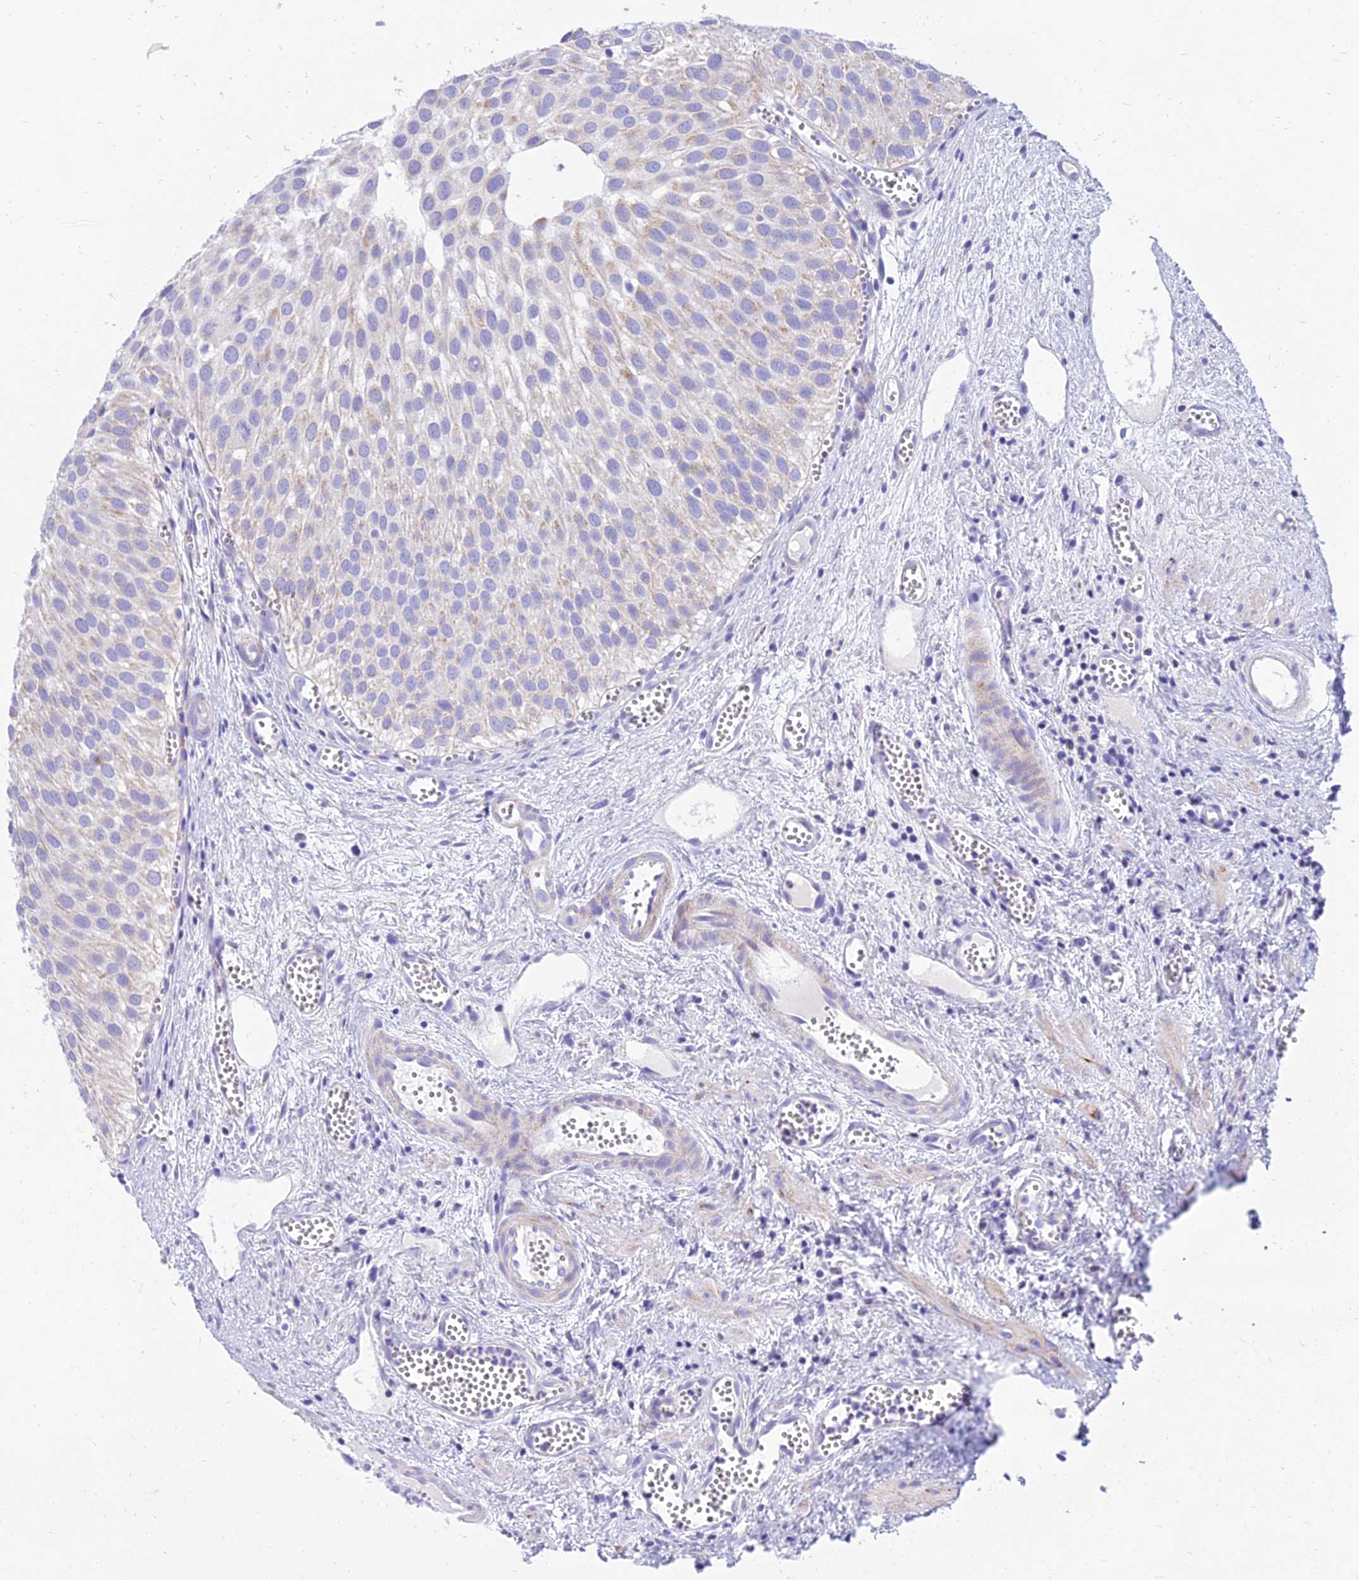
{"staining": {"intensity": "negative", "quantity": "none", "location": "none"}, "tissue": "urothelial cancer", "cell_type": "Tumor cells", "image_type": "cancer", "snomed": [{"axis": "morphology", "description": "Urothelial carcinoma, Low grade"}, {"axis": "topography", "description": "Urinary bladder"}], "caption": "The histopathology image demonstrates no significant staining in tumor cells of urothelial cancer.", "gene": "PKN3", "patient": {"sex": "male", "age": 88}}